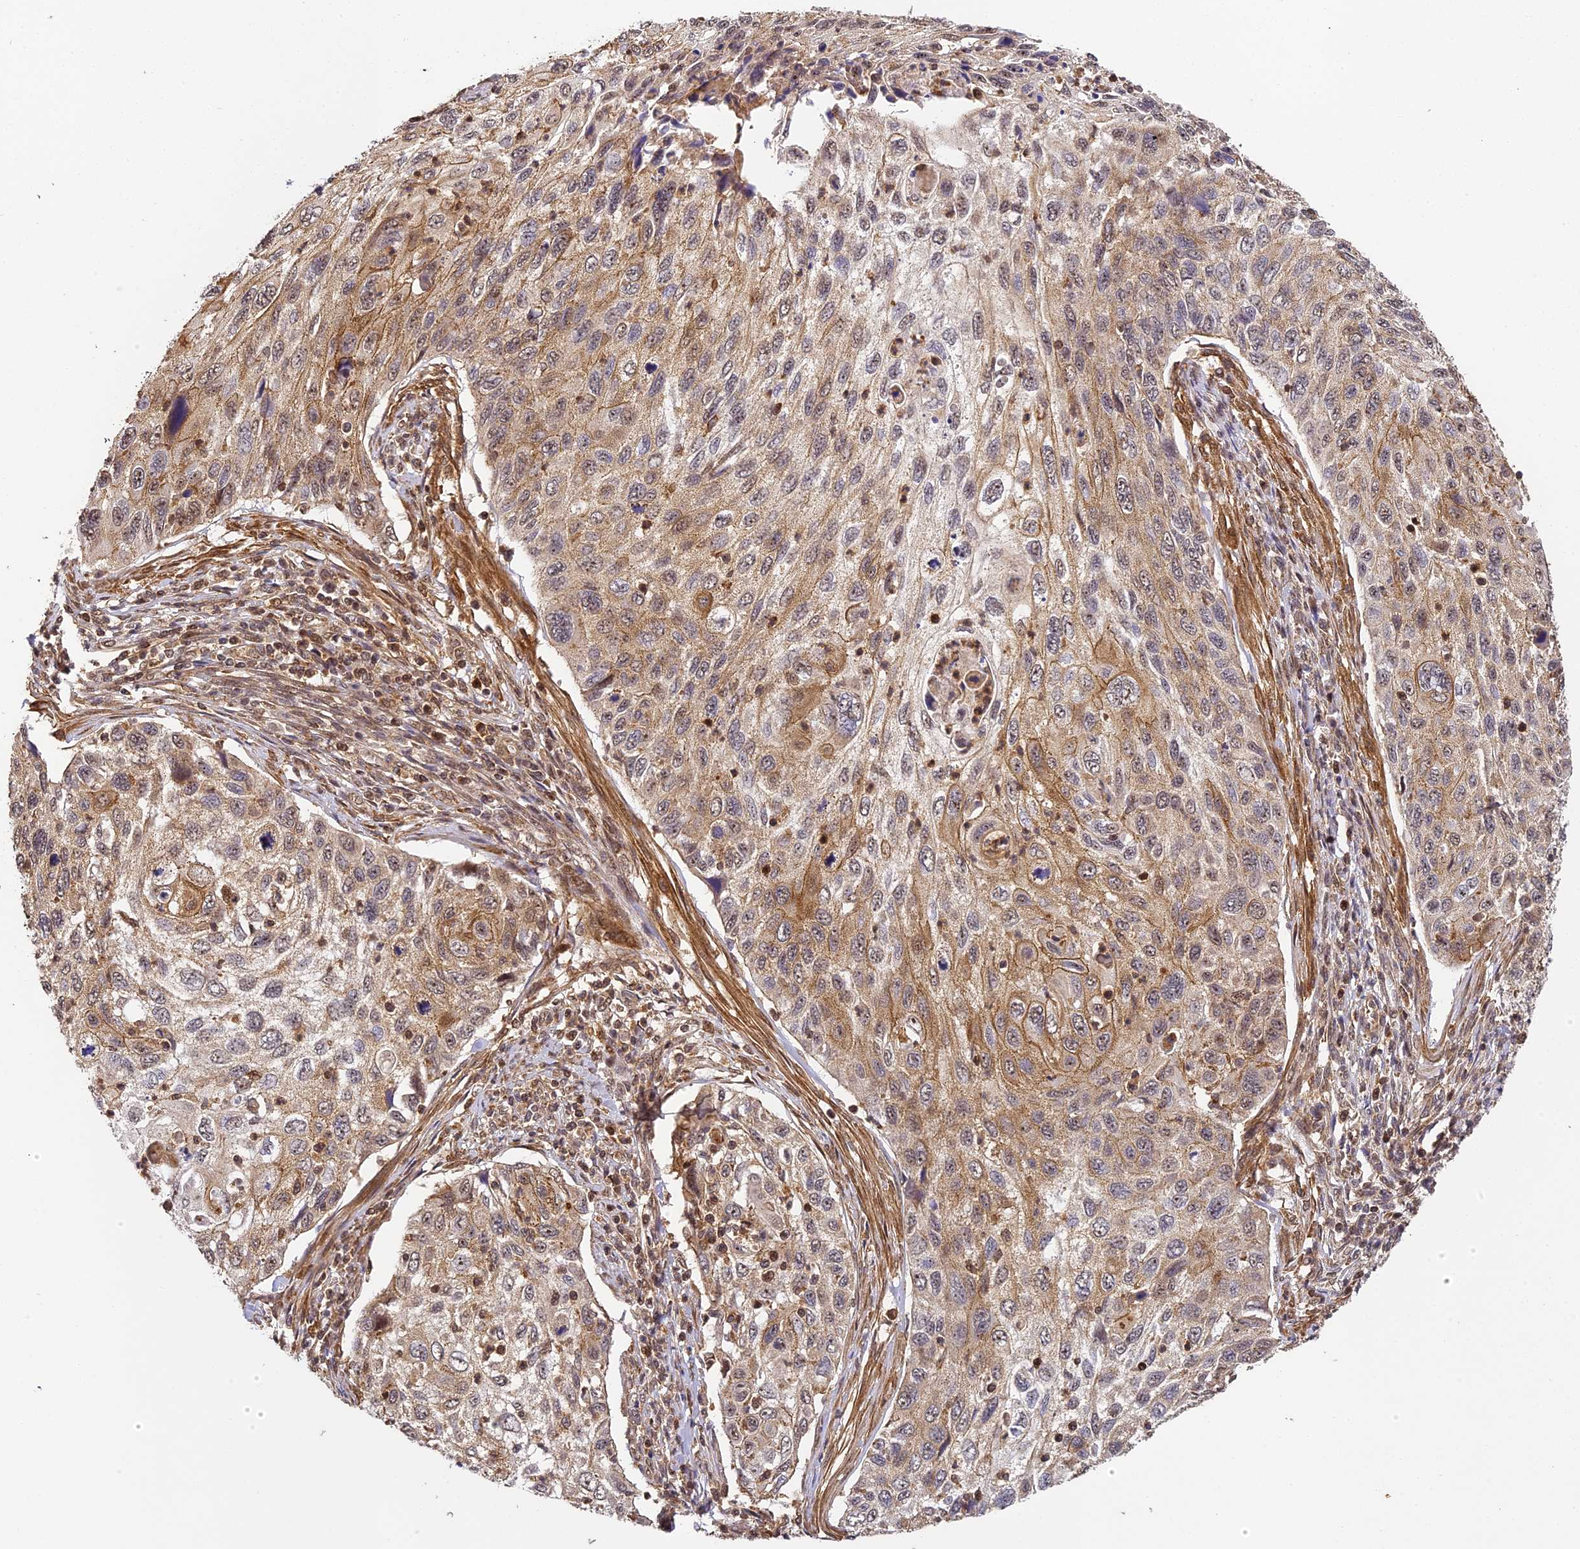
{"staining": {"intensity": "moderate", "quantity": "<25%", "location": "cytoplasmic/membranous"}, "tissue": "cervical cancer", "cell_type": "Tumor cells", "image_type": "cancer", "snomed": [{"axis": "morphology", "description": "Squamous cell carcinoma, NOS"}, {"axis": "topography", "description": "Cervix"}], "caption": "Immunohistochemistry (DAB) staining of human cervical cancer (squamous cell carcinoma) shows moderate cytoplasmic/membranous protein positivity in about <25% of tumor cells. Using DAB (3,3'-diaminobenzidine) (brown) and hematoxylin (blue) stains, captured at high magnification using brightfield microscopy.", "gene": "ZNF443", "patient": {"sex": "female", "age": 70}}